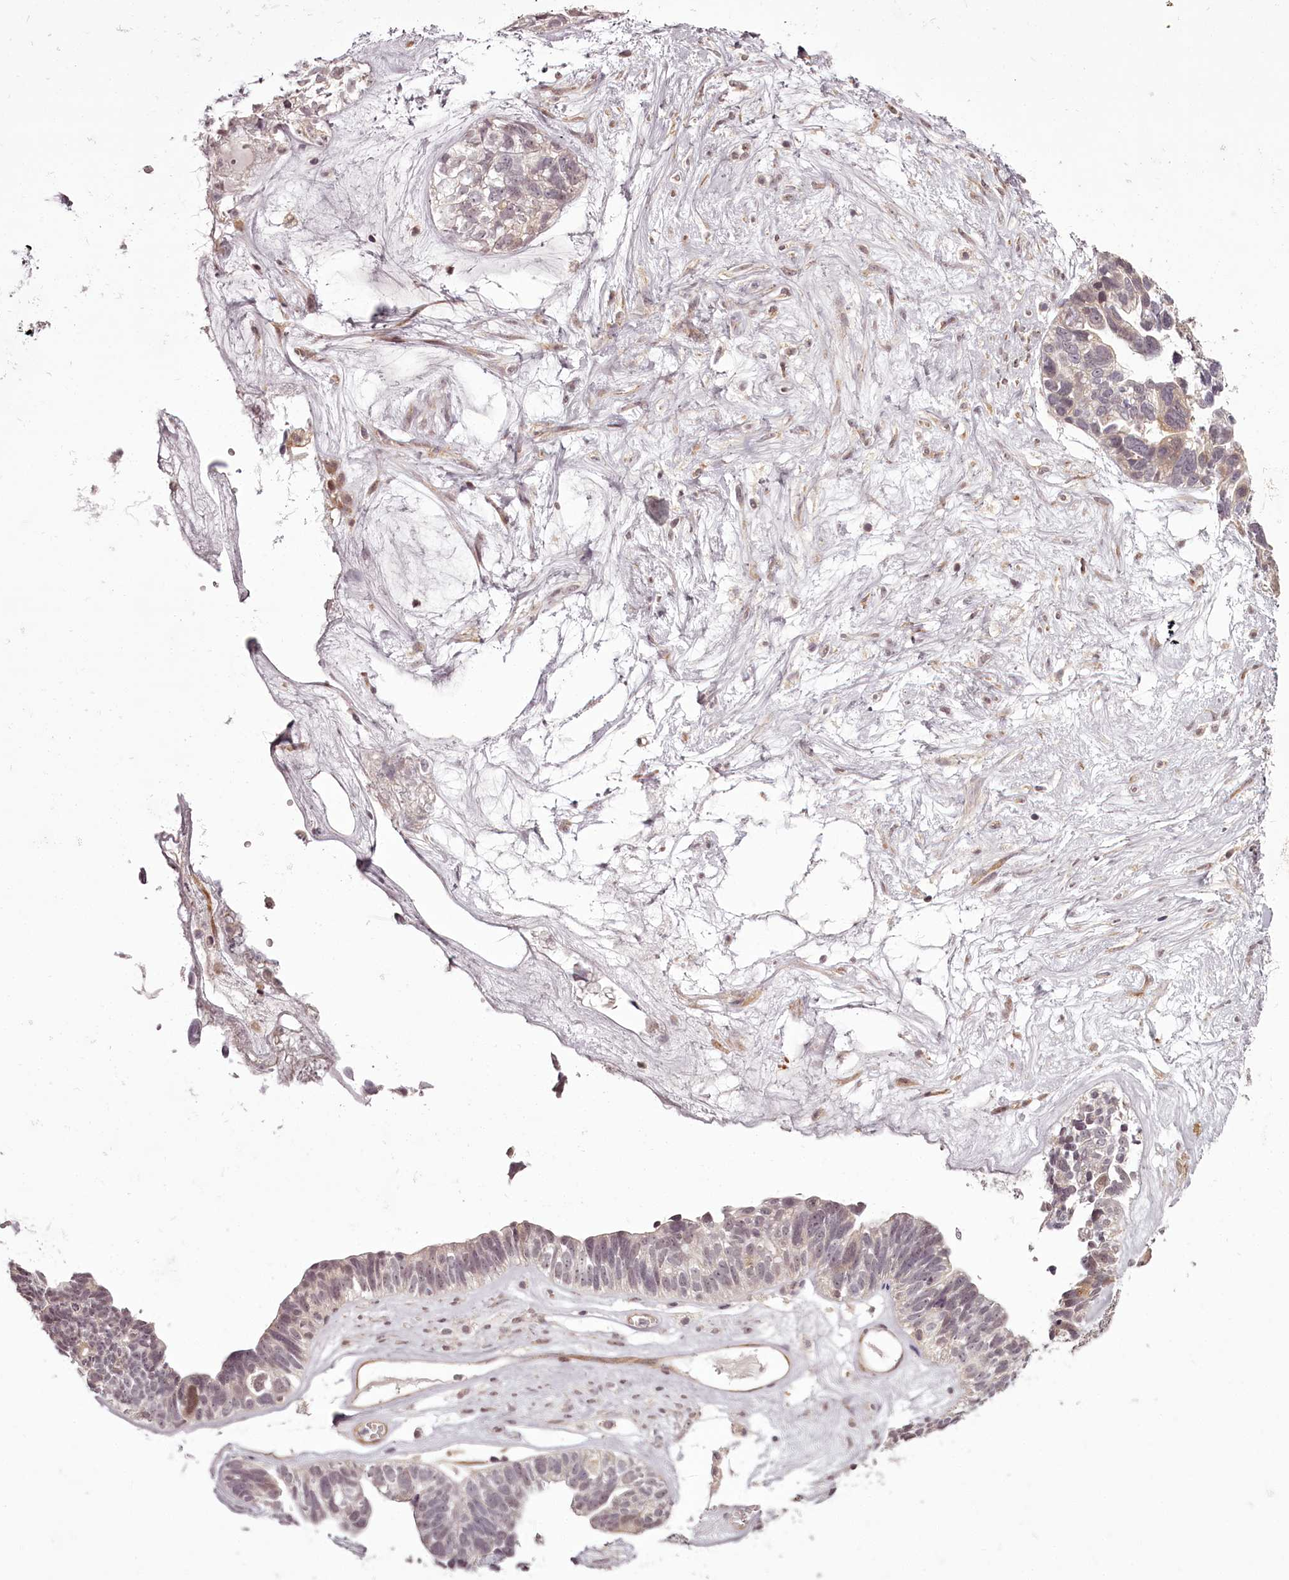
{"staining": {"intensity": "weak", "quantity": "<25%", "location": "nuclear"}, "tissue": "ovarian cancer", "cell_type": "Tumor cells", "image_type": "cancer", "snomed": [{"axis": "morphology", "description": "Cystadenocarcinoma, serous, NOS"}, {"axis": "topography", "description": "Ovary"}], "caption": "Immunohistochemistry histopathology image of human ovarian cancer (serous cystadenocarcinoma) stained for a protein (brown), which displays no positivity in tumor cells.", "gene": "CCDC92", "patient": {"sex": "female", "age": 79}}